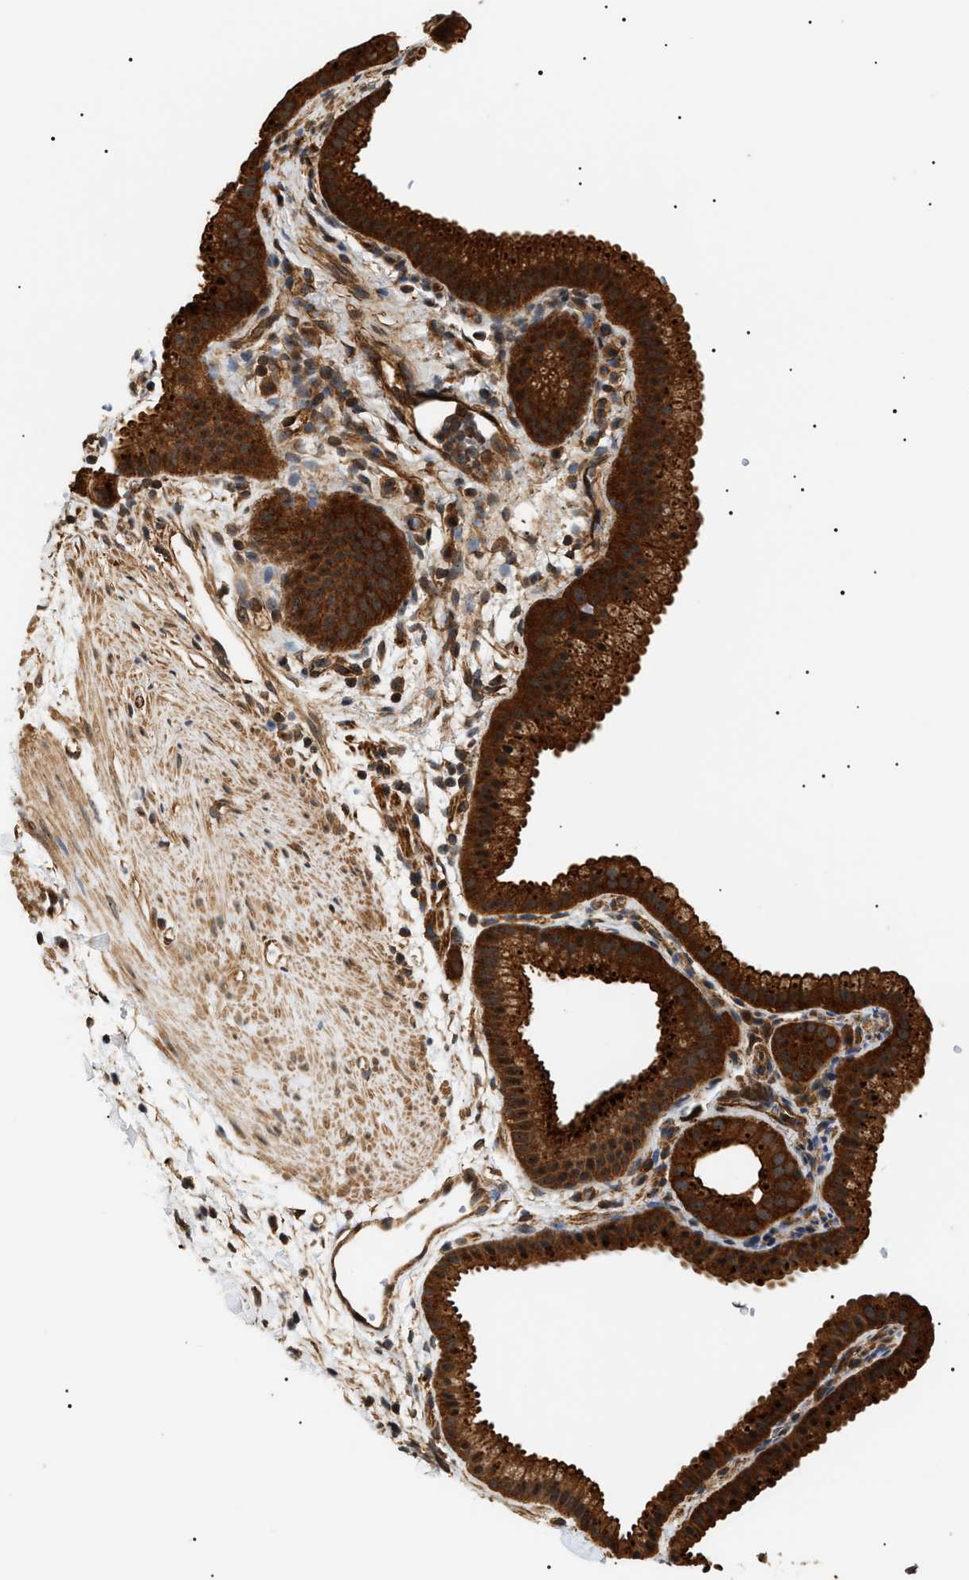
{"staining": {"intensity": "strong", "quantity": ">75%", "location": "cytoplasmic/membranous,nuclear"}, "tissue": "gallbladder", "cell_type": "Glandular cells", "image_type": "normal", "snomed": [{"axis": "morphology", "description": "Normal tissue, NOS"}, {"axis": "topography", "description": "Gallbladder"}], "caption": "This image demonstrates IHC staining of benign human gallbladder, with high strong cytoplasmic/membranous,nuclear expression in about >75% of glandular cells.", "gene": "SH3GLB2", "patient": {"sex": "female", "age": 64}}